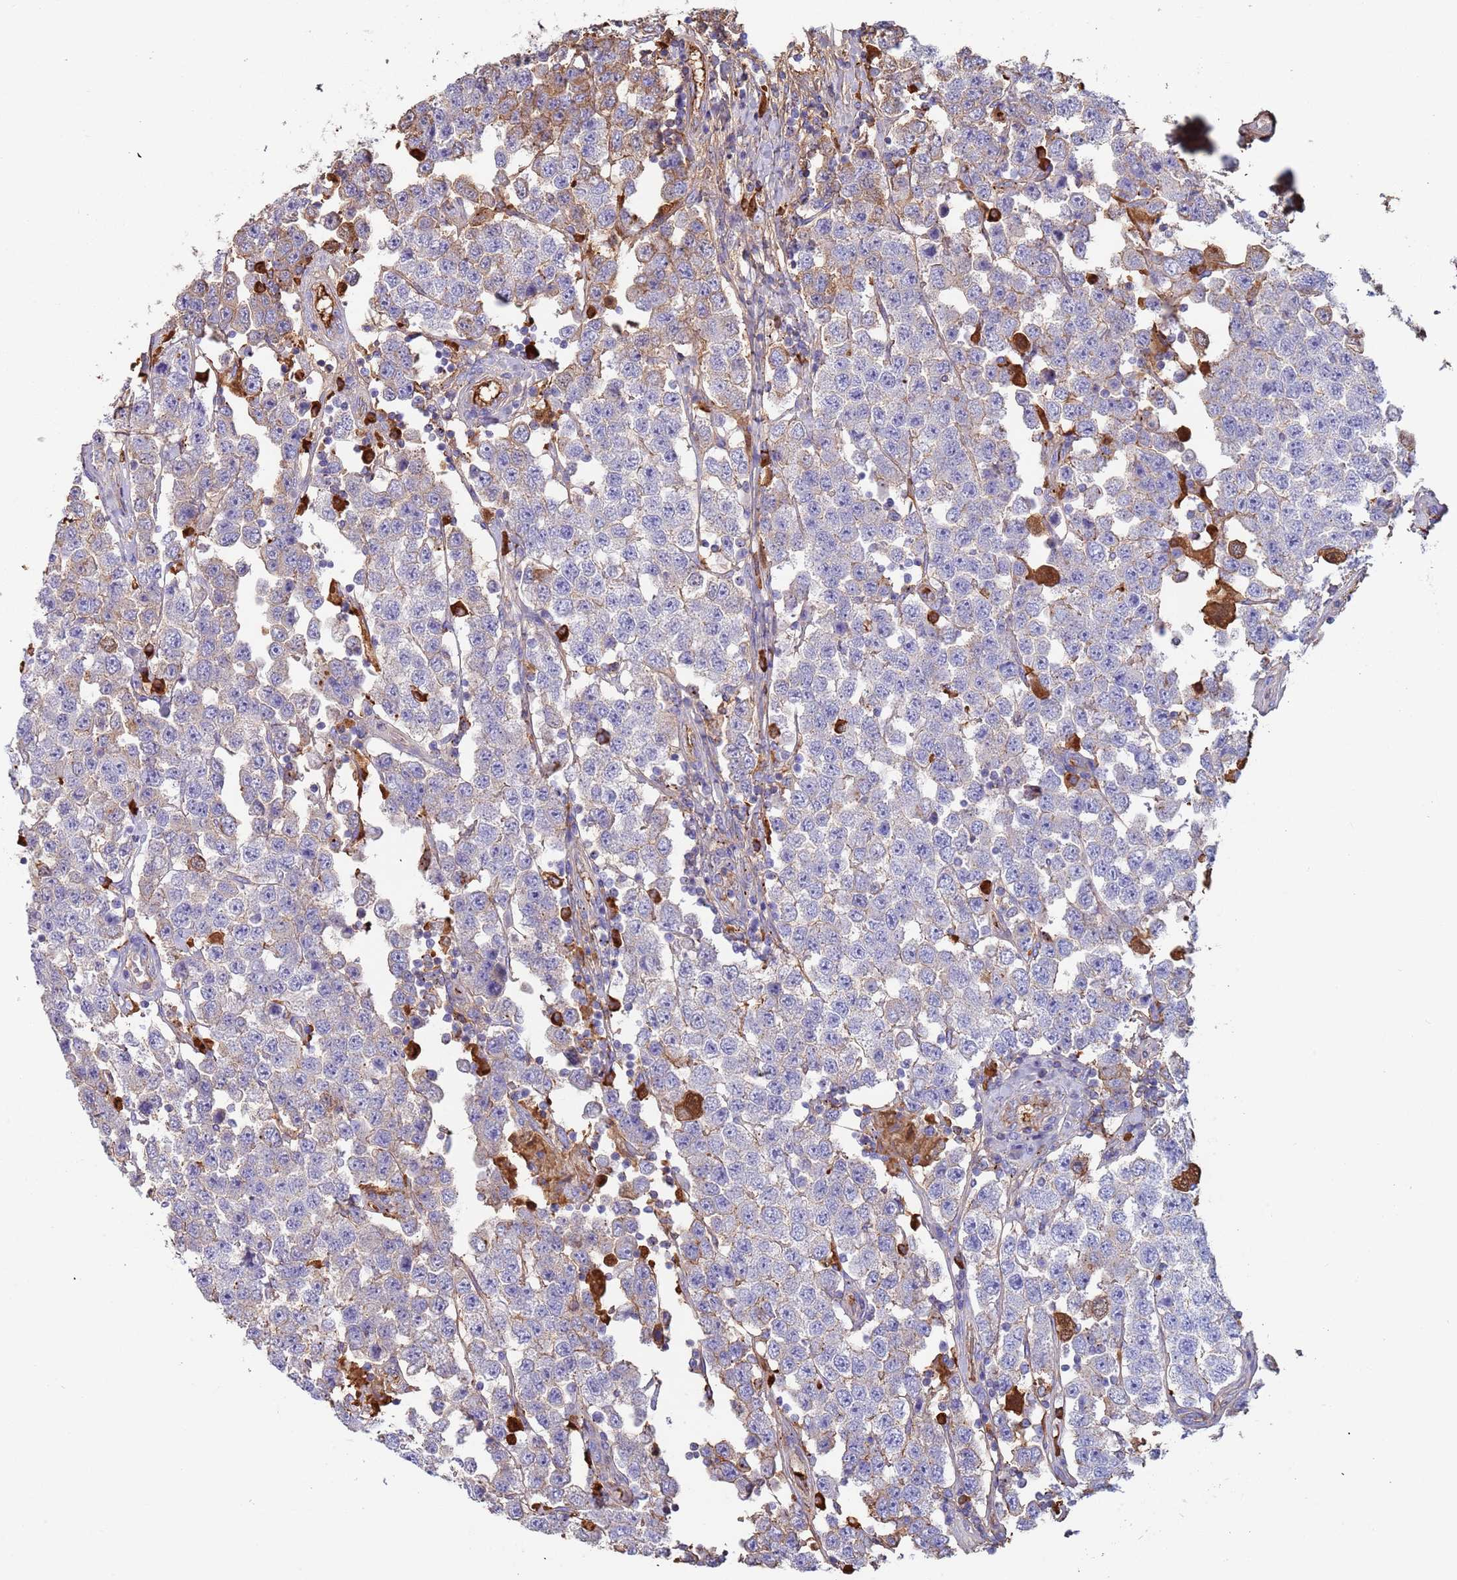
{"staining": {"intensity": "weak", "quantity": "<25%", "location": "cytoplasmic/membranous"}, "tissue": "testis cancer", "cell_type": "Tumor cells", "image_type": "cancer", "snomed": [{"axis": "morphology", "description": "Seminoma, NOS"}, {"axis": "topography", "description": "Testis"}], "caption": "DAB immunohistochemical staining of testis cancer exhibits no significant positivity in tumor cells.", "gene": "CYSLTR2", "patient": {"sex": "male", "age": 28}}